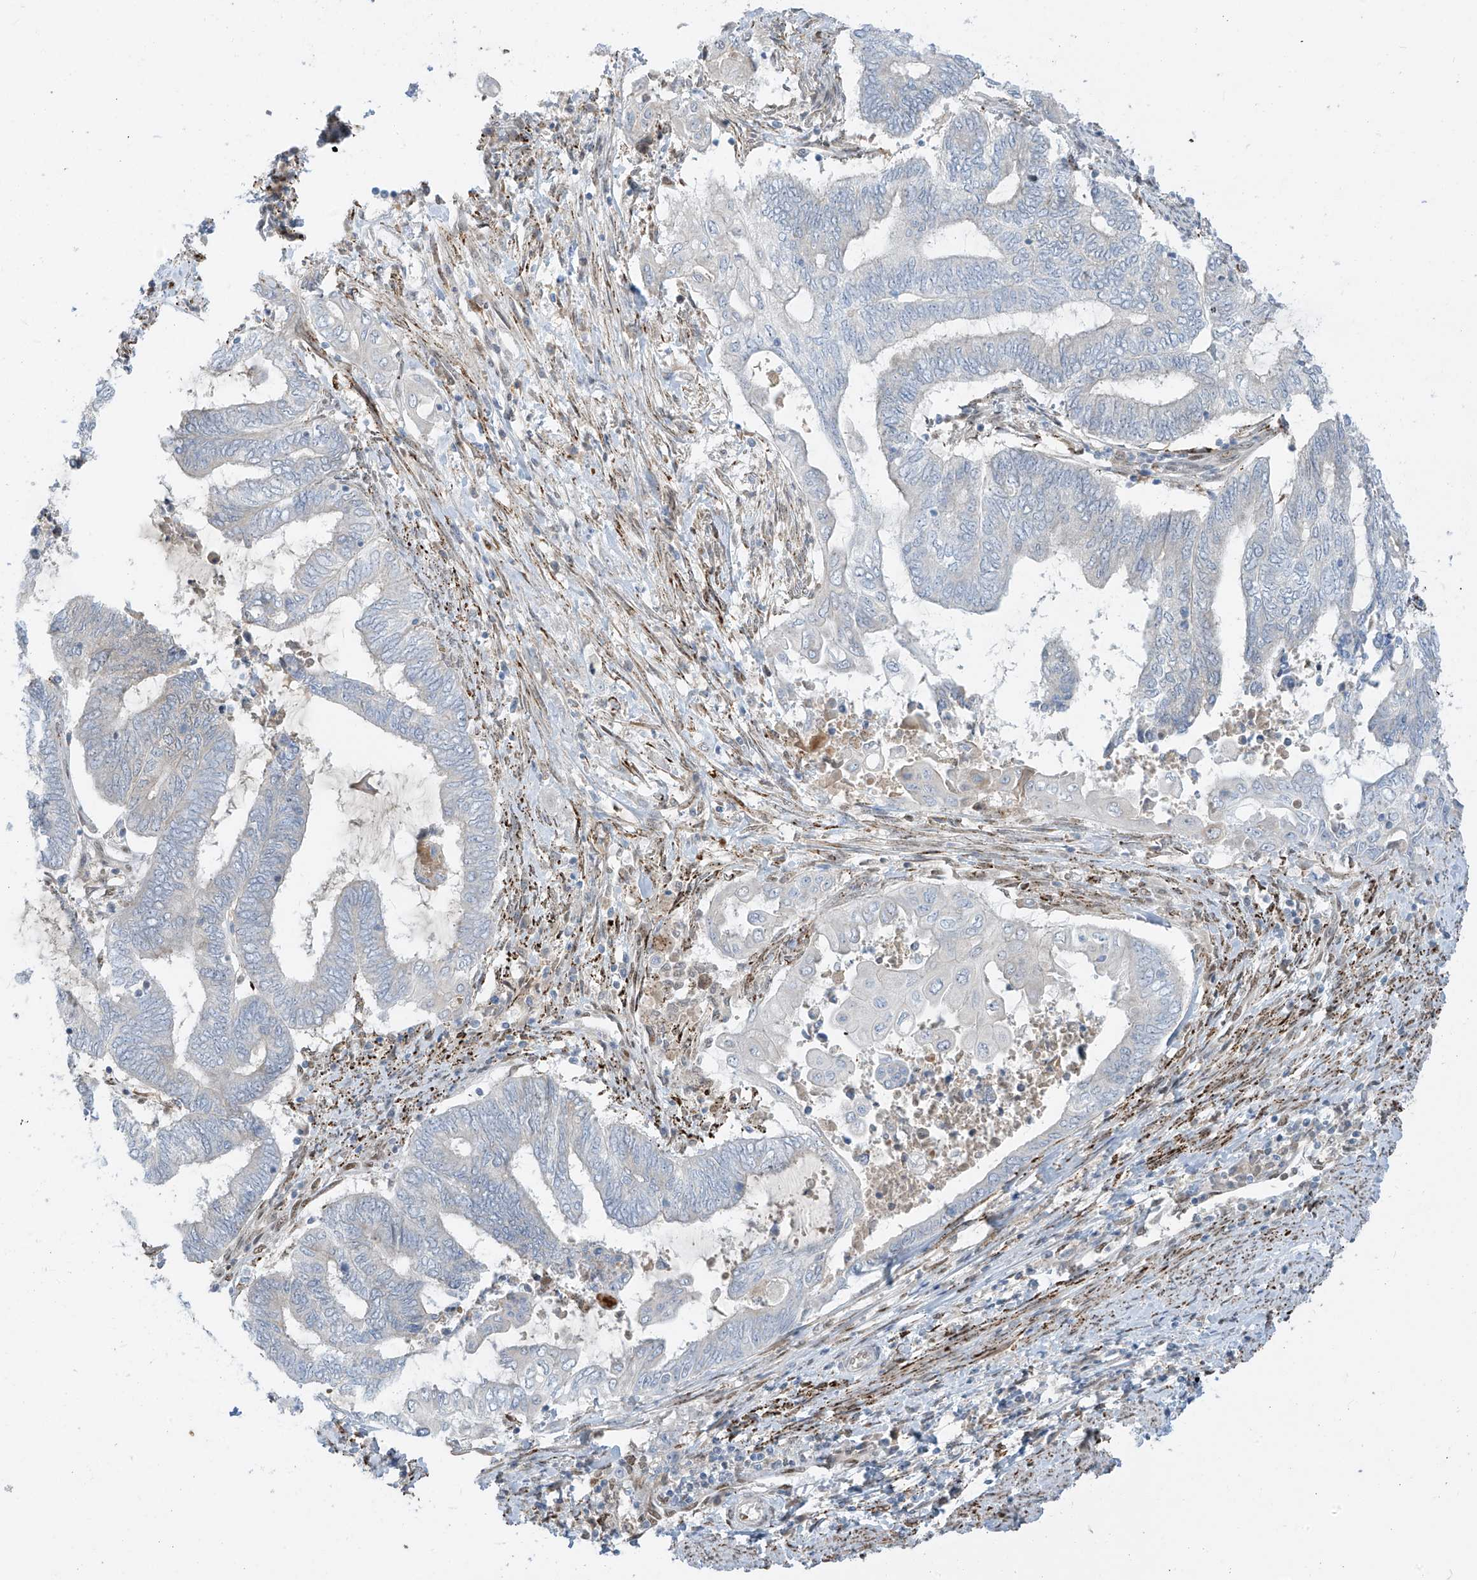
{"staining": {"intensity": "negative", "quantity": "none", "location": "none"}, "tissue": "endometrial cancer", "cell_type": "Tumor cells", "image_type": "cancer", "snomed": [{"axis": "morphology", "description": "Adenocarcinoma, NOS"}, {"axis": "topography", "description": "Uterus"}, {"axis": "topography", "description": "Endometrium"}], "caption": "Immunohistochemistry histopathology image of adenocarcinoma (endometrial) stained for a protein (brown), which exhibits no staining in tumor cells.", "gene": "PM20D2", "patient": {"sex": "female", "age": 70}}